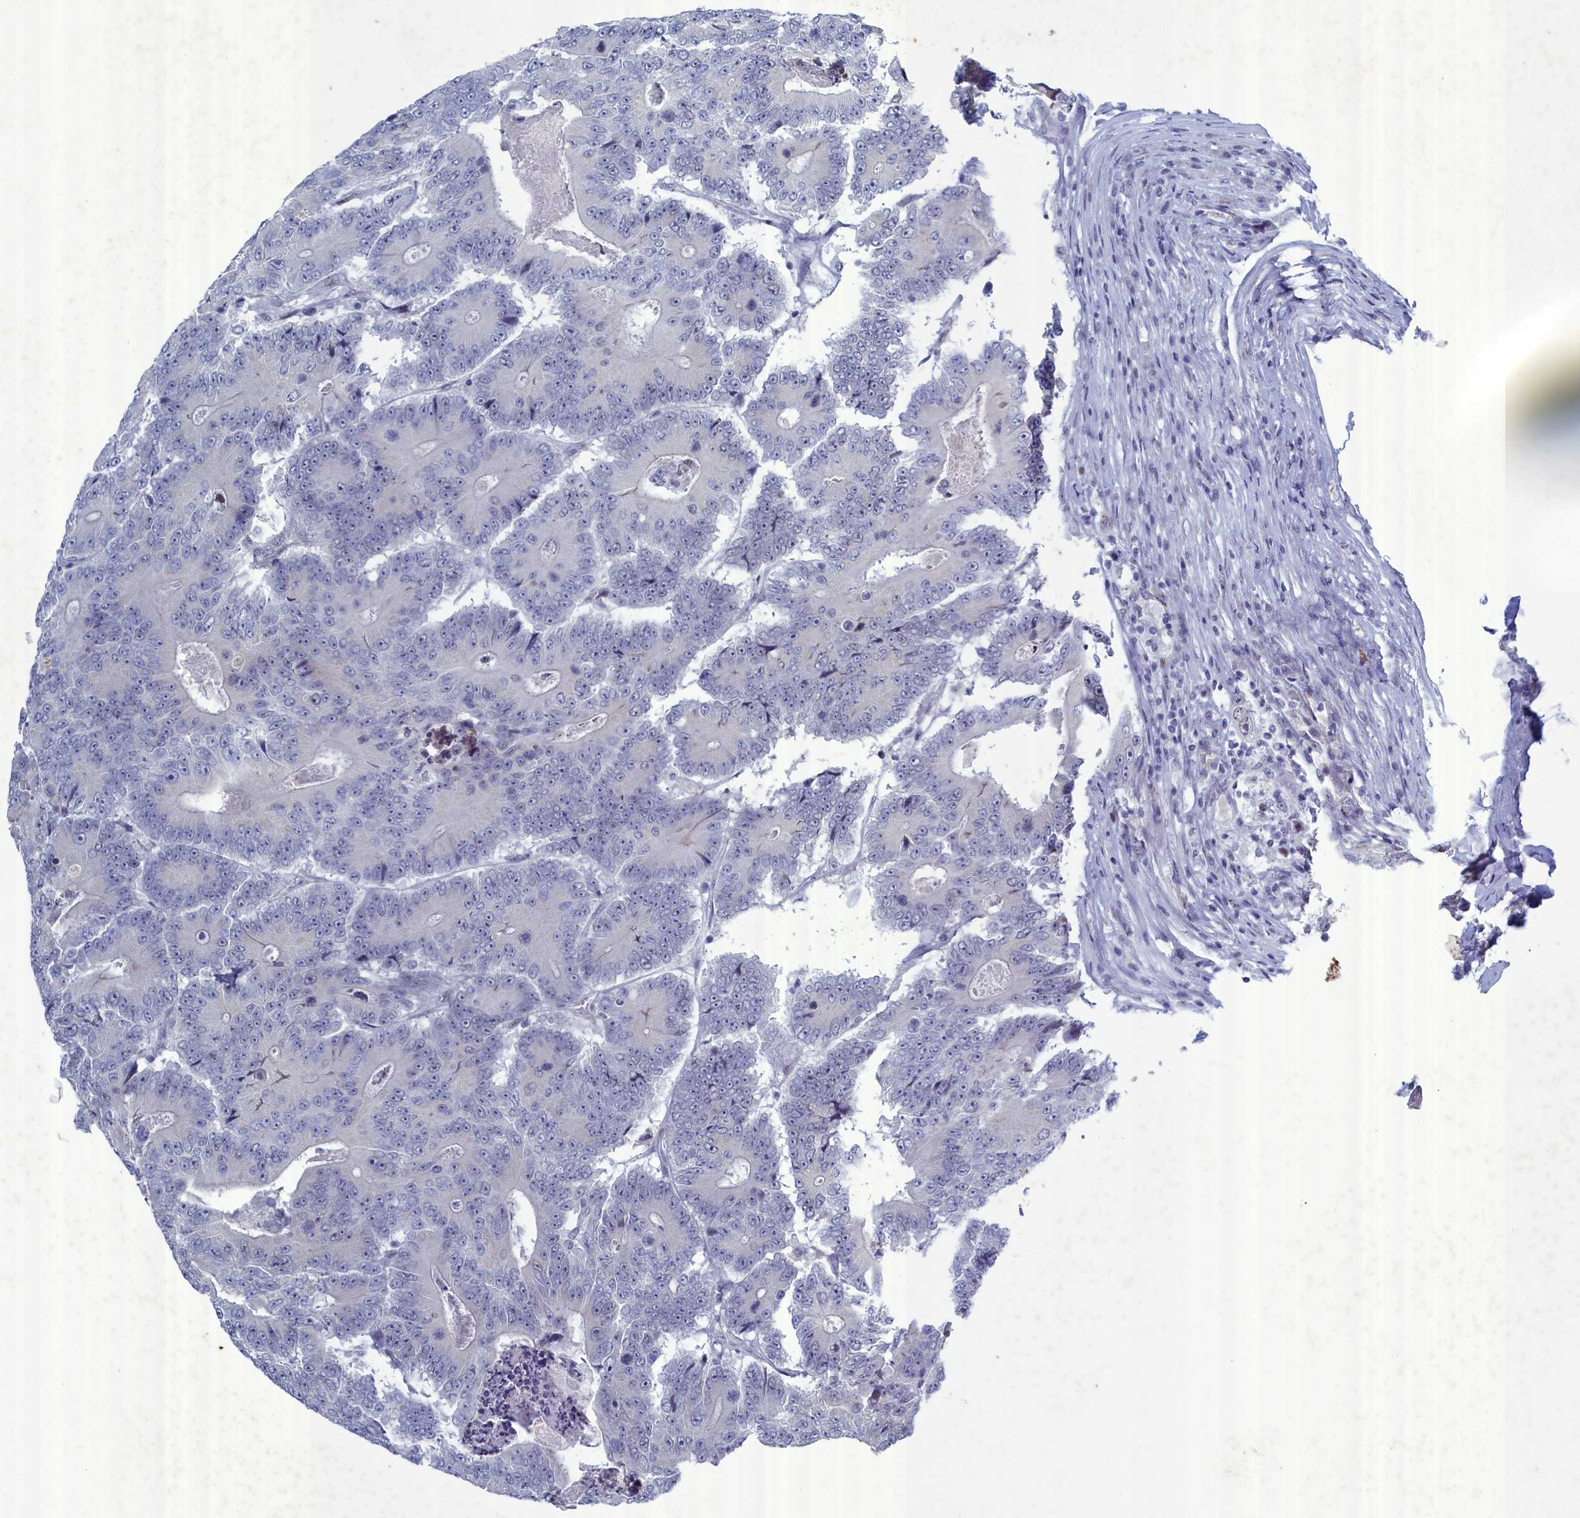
{"staining": {"intensity": "negative", "quantity": "none", "location": "none"}, "tissue": "colorectal cancer", "cell_type": "Tumor cells", "image_type": "cancer", "snomed": [{"axis": "morphology", "description": "Adenocarcinoma, NOS"}, {"axis": "topography", "description": "Colon"}], "caption": "This is a micrograph of immunohistochemistry (IHC) staining of colorectal cancer (adenocarcinoma), which shows no expression in tumor cells.", "gene": "WDR76", "patient": {"sex": "male", "age": 83}}